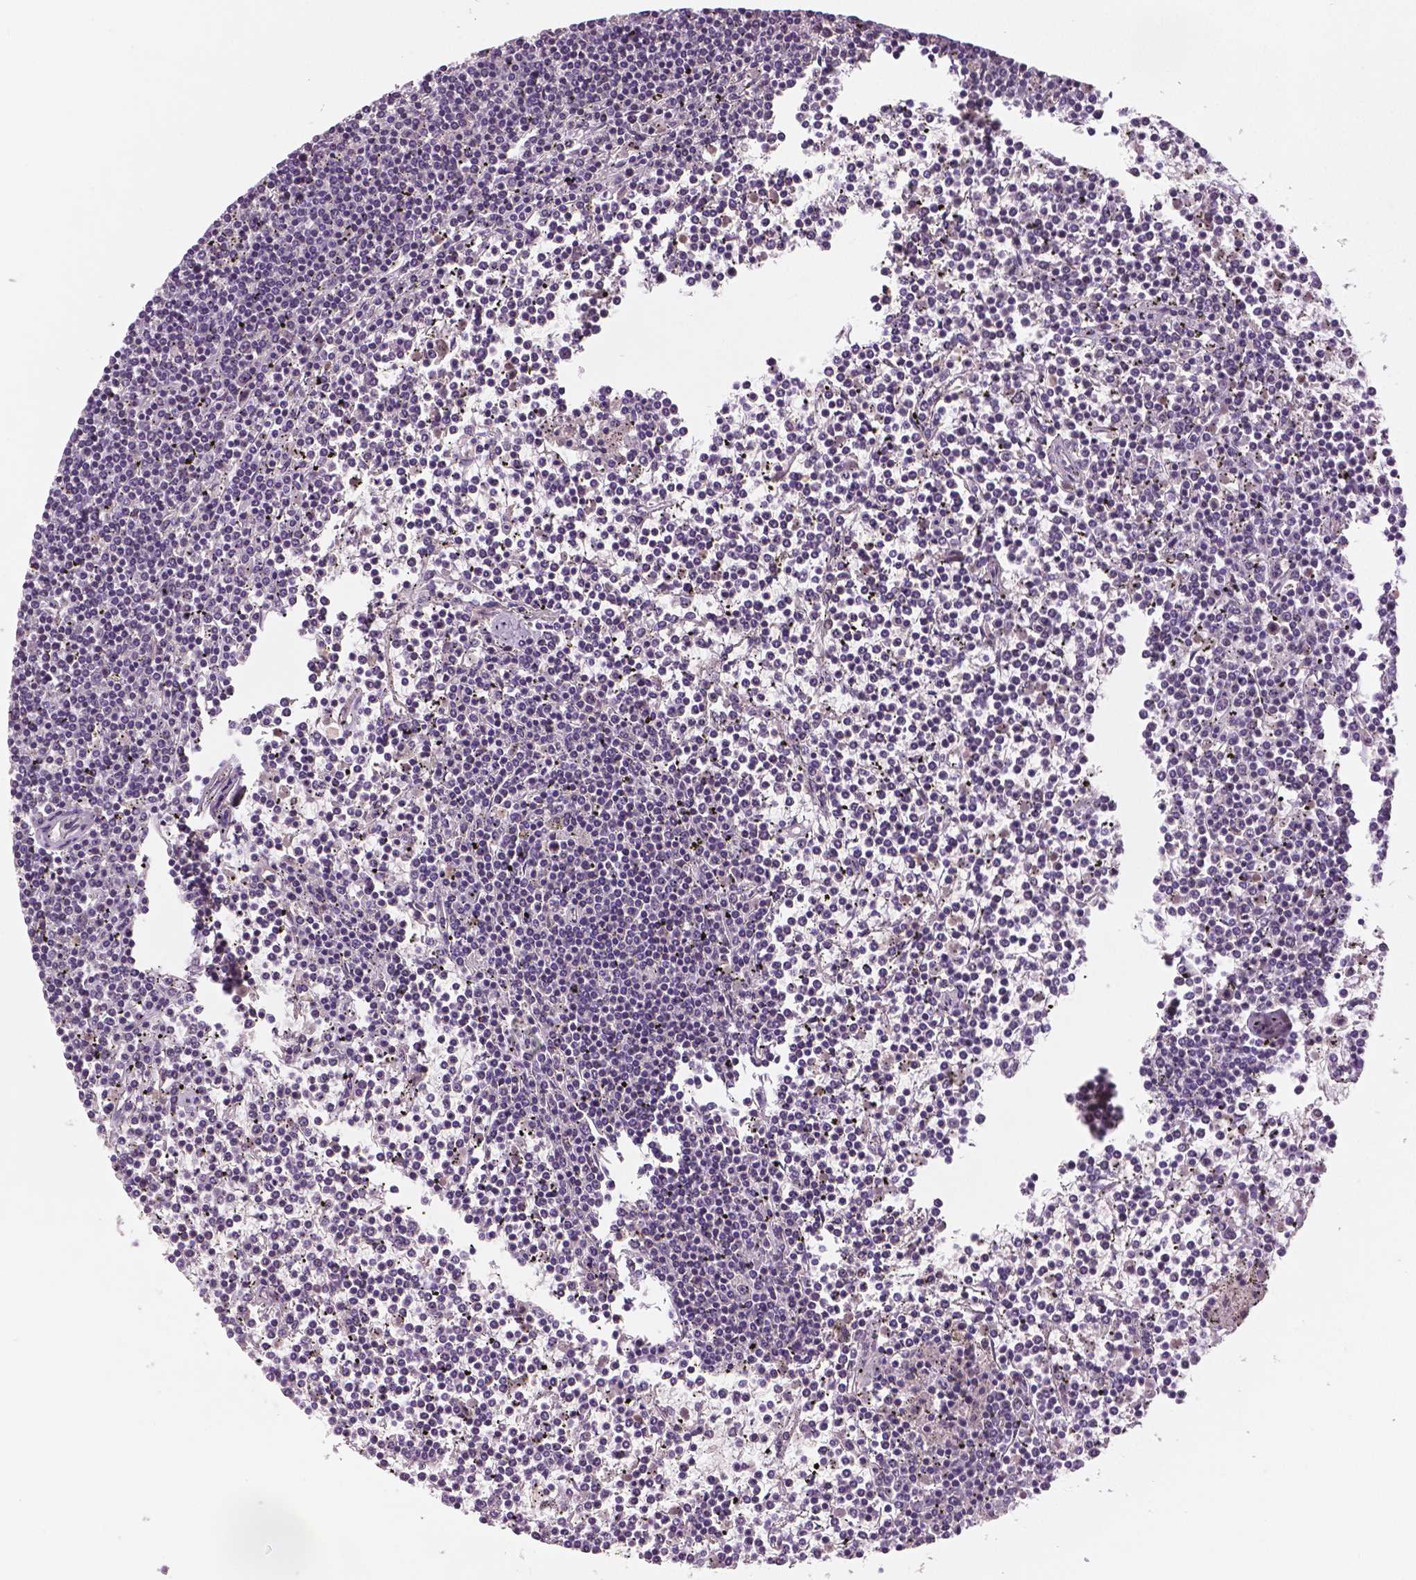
{"staining": {"intensity": "negative", "quantity": "none", "location": "none"}, "tissue": "lymphoma", "cell_type": "Tumor cells", "image_type": "cancer", "snomed": [{"axis": "morphology", "description": "Malignant lymphoma, non-Hodgkin's type, Low grade"}, {"axis": "topography", "description": "Spleen"}], "caption": "IHC of human malignant lymphoma, non-Hodgkin's type (low-grade) exhibits no positivity in tumor cells. (DAB (3,3'-diaminobenzidine) immunohistochemistry (IHC) with hematoxylin counter stain).", "gene": "MKI67", "patient": {"sex": "female", "age": 19}}